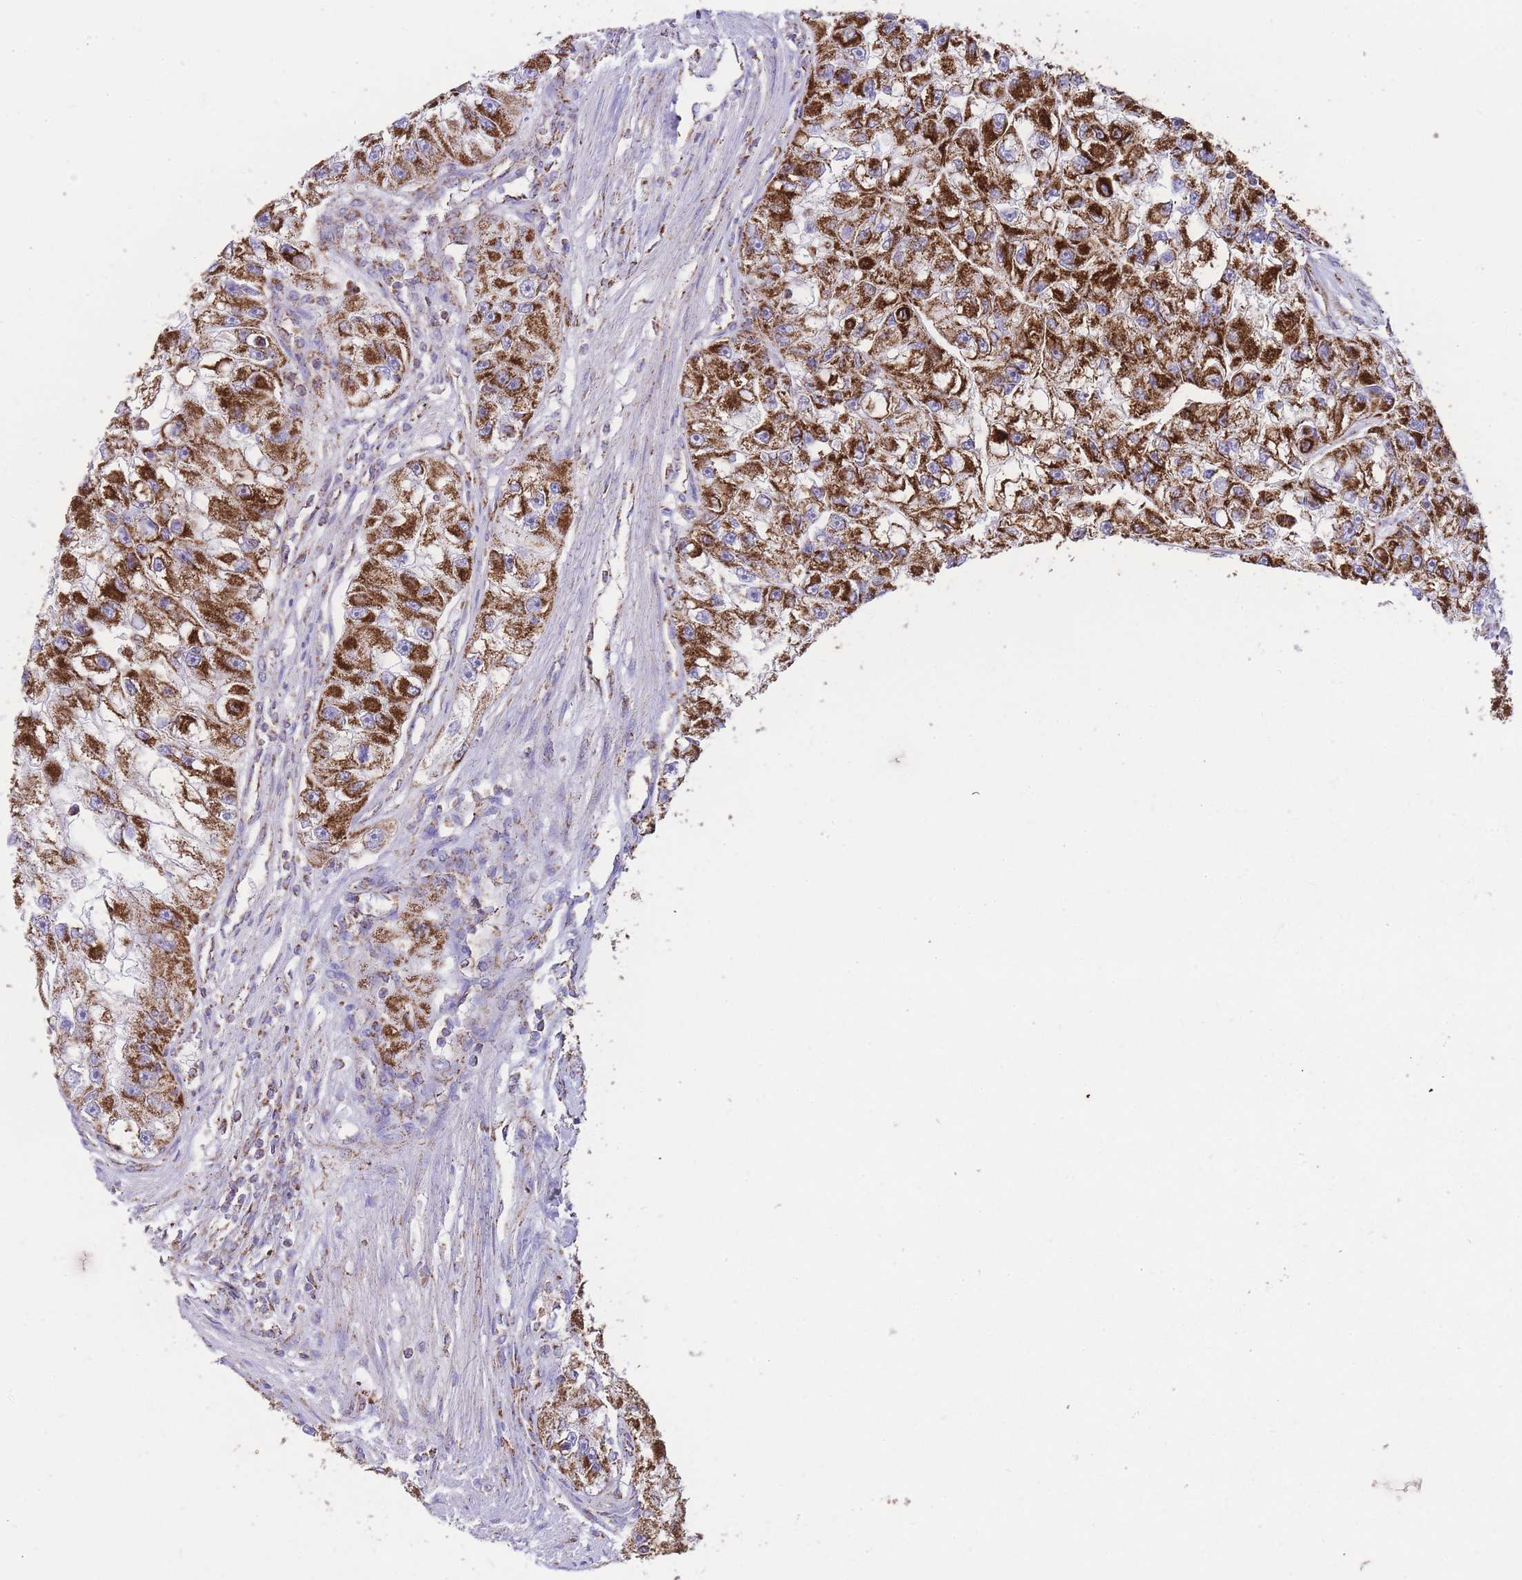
{"staining": {"intensity": "strong", "quantity": ">75%", "location": "cytoplasmic/membranous"}, "tissue": "renal cancer", "cell_type": "Tumor cells", "image_type": "cancer", "snomed": [{"axis": "morphology", "description": "Adenocarcinoma, NOS"}, {"axis": "topography", "description": "Kidney"}], "caption": "IHC micrograph of neoplastic tissue: human renal adenocarcinoma stained using IHC demonstrates high levels of strong protein expression localized specifically in the cytoplasmic/membranous of tumor cells, appearing as a cytoplasmic/membranous brown color.", "gene": "GSTM1", "patient": {"sex": "male", "age": 63}}